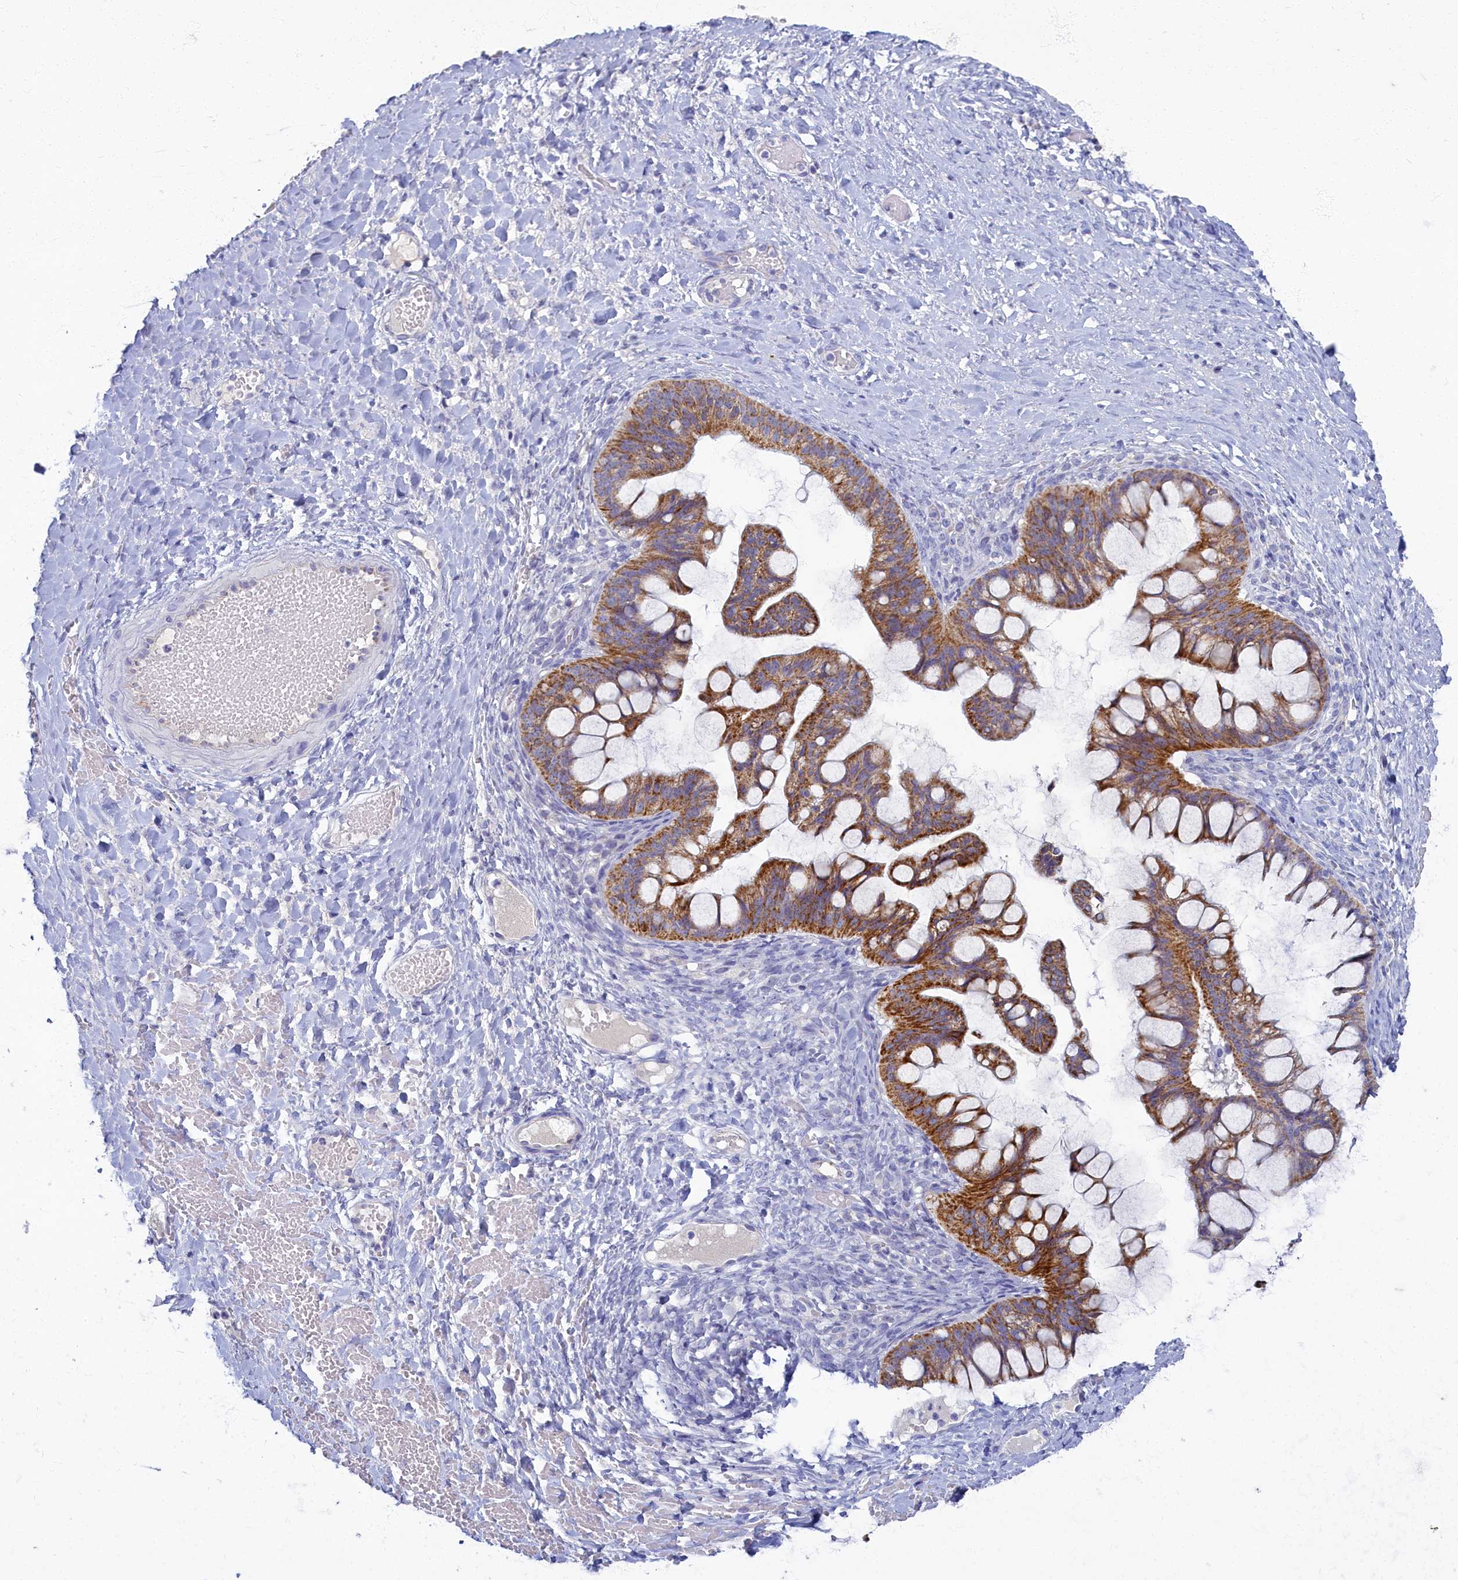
{"staining": {"intensity": "strong", "quantity": ">75%", "location": "cytoplasmic/membranous"}, "tissue": "ovarian cancer", "cell_type": "Tumor cells", "image_type": "cancer", "snomed": [{"axis": "morphology", "description": "Cystadenocarcinoma, mucinous, NOS"}, {"axis": "topography", "description": "Ovary"}], "caption": "A brown stain shows strong cytoplasmic/membranous positivity of a protein in ovarian mucinous cystadenocarcinoma tumor cells.", "gene": "OCIAD2", "patient": {"sex": "female", "age": 73}}